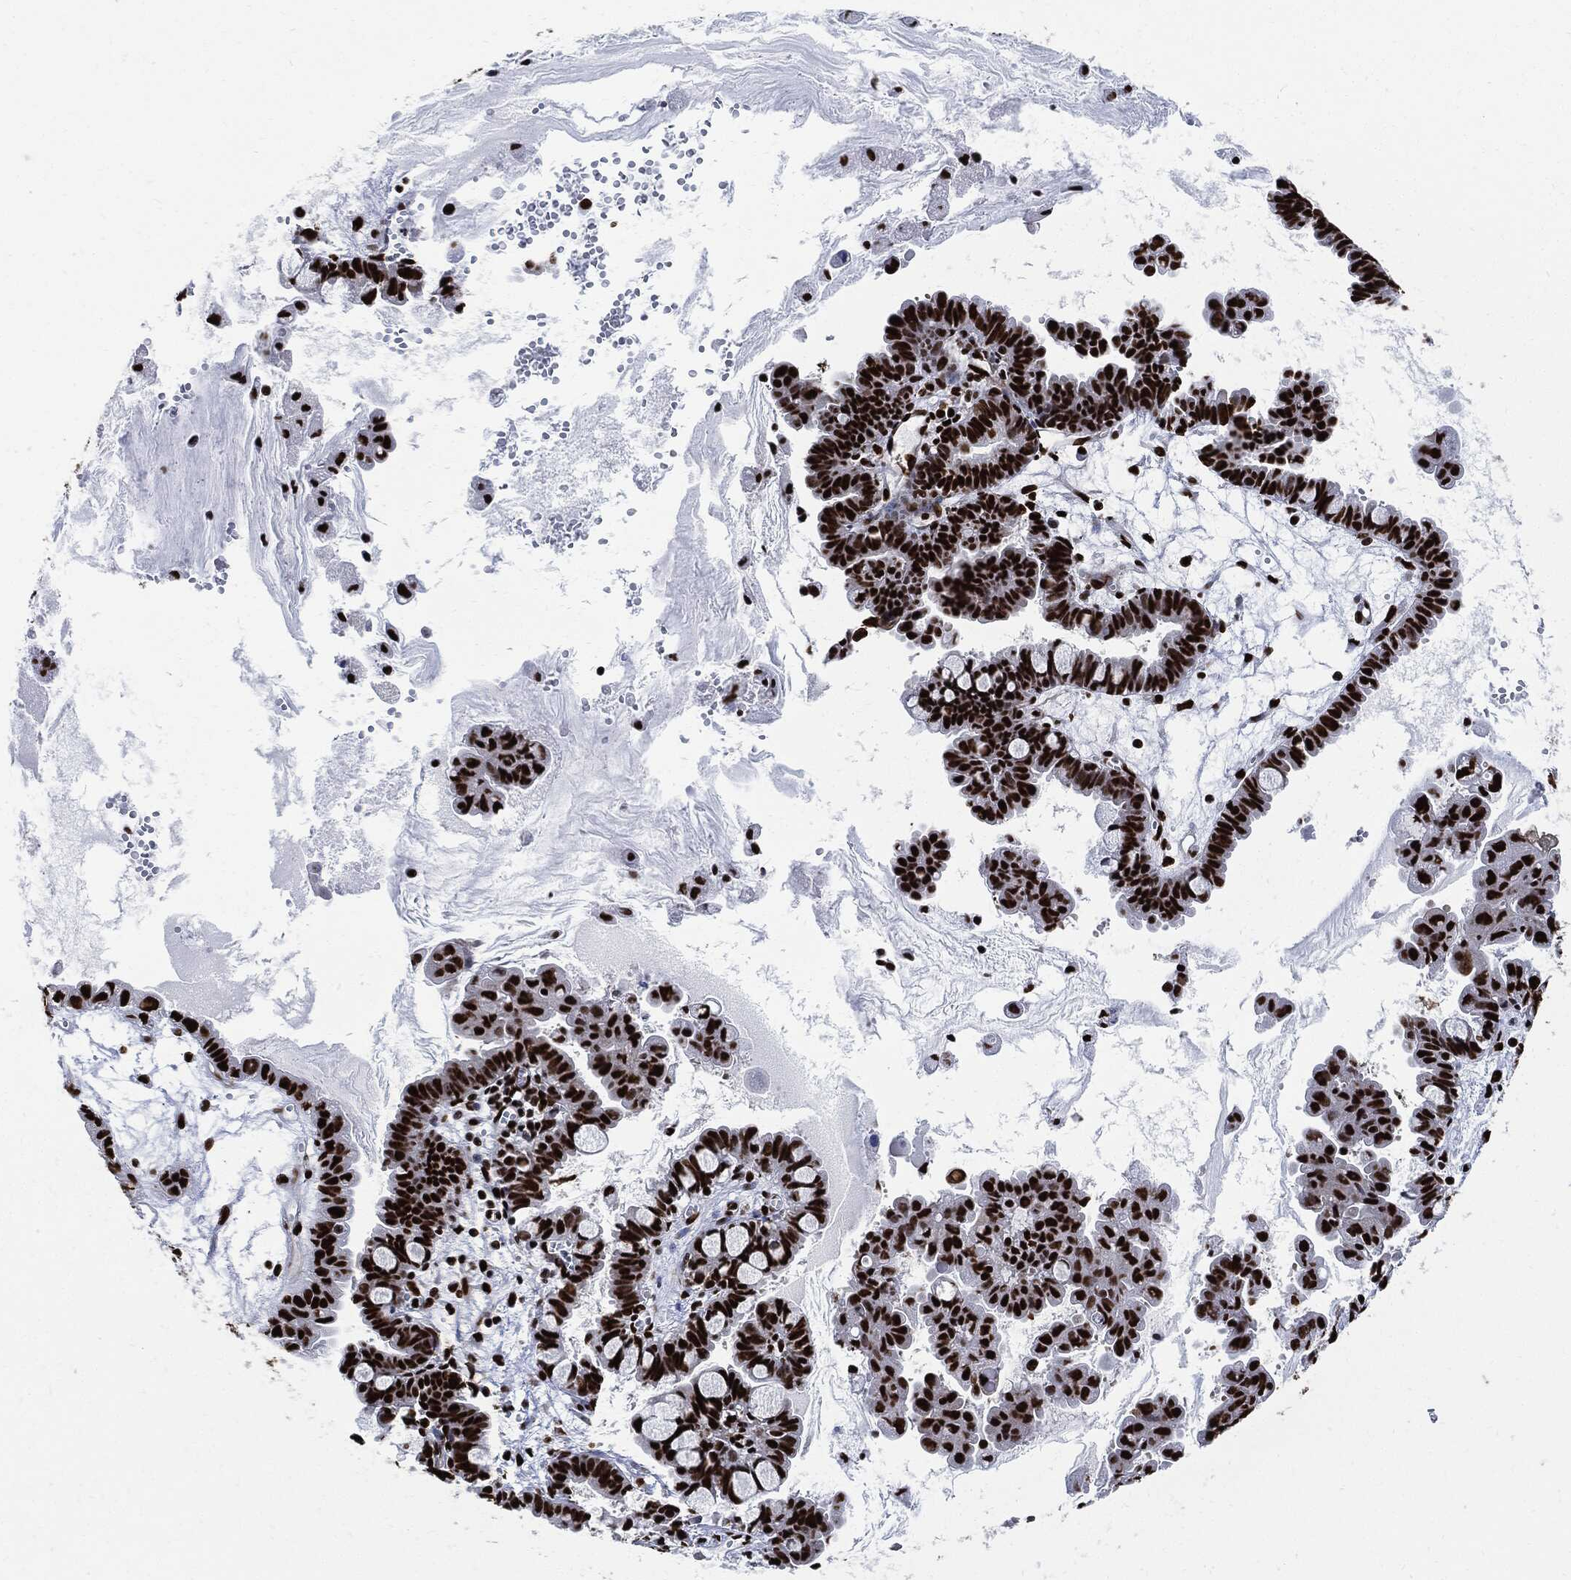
{"staining": {"intensity": "strong", "quantity": ">75%", "location": "nuclear"}, "tissue": "ovarian cancer", "cell_type": "Tumor cells", "image_type": "cancer", "snomed": [{"axis": "morphology", "description": "Cystadenocarcinoma, mucinous, NOS"}, {"axis": "topography", "description": "Ovary"}], "caption": "This histopathology image demonstrates immunohistochemistry (IHC) staining of mucinous cystadenocarcinoma (ovarian), with high strong nuclear staining in about >75% of tumor cells.", "gene": "RECQL", "patient": {"sex": "female", "age": 63}}